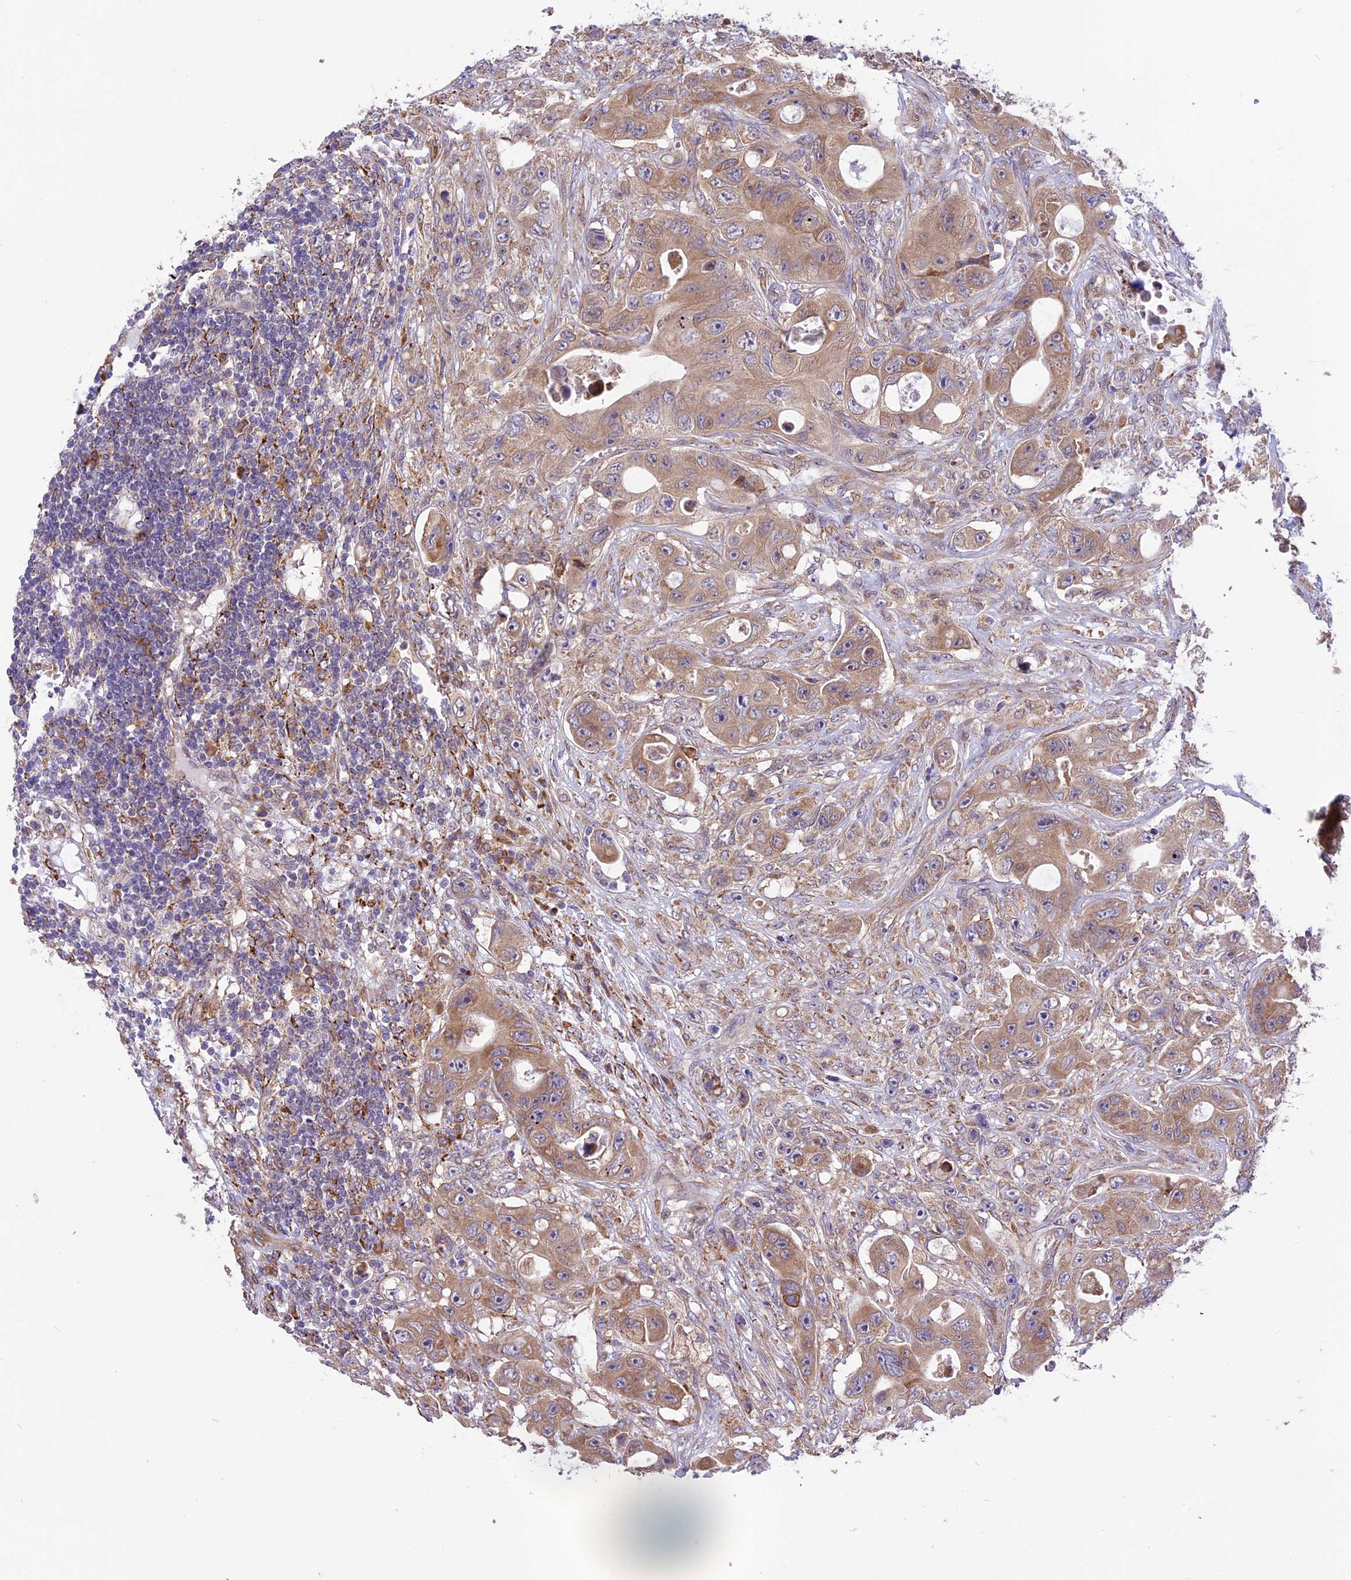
{"staining": {"intensity": "weak", "quantity": ">75%", "location": "cytoplasmic/membranous"}, "tissue": "colorectal cancer", "cell_type": "Tumor cells", "image_type": "cancer", "snomed": [{"axis": "morphology", "description": "Adenocarcinoma, NOS"}, {"axis": "topography", "description": "Colon"}], "caption": "Immunohistochemical staining of human colorectal cancer (adenocarcinoma) shows low levels of weak cytoplasmic/membranous staining in about >75% of tumor cells. Ihc stains the protein of interest in brown and the nuclei are stained blue.", "gene": "ARMCX6", "patient": {"sex": "female", "age": 46}}